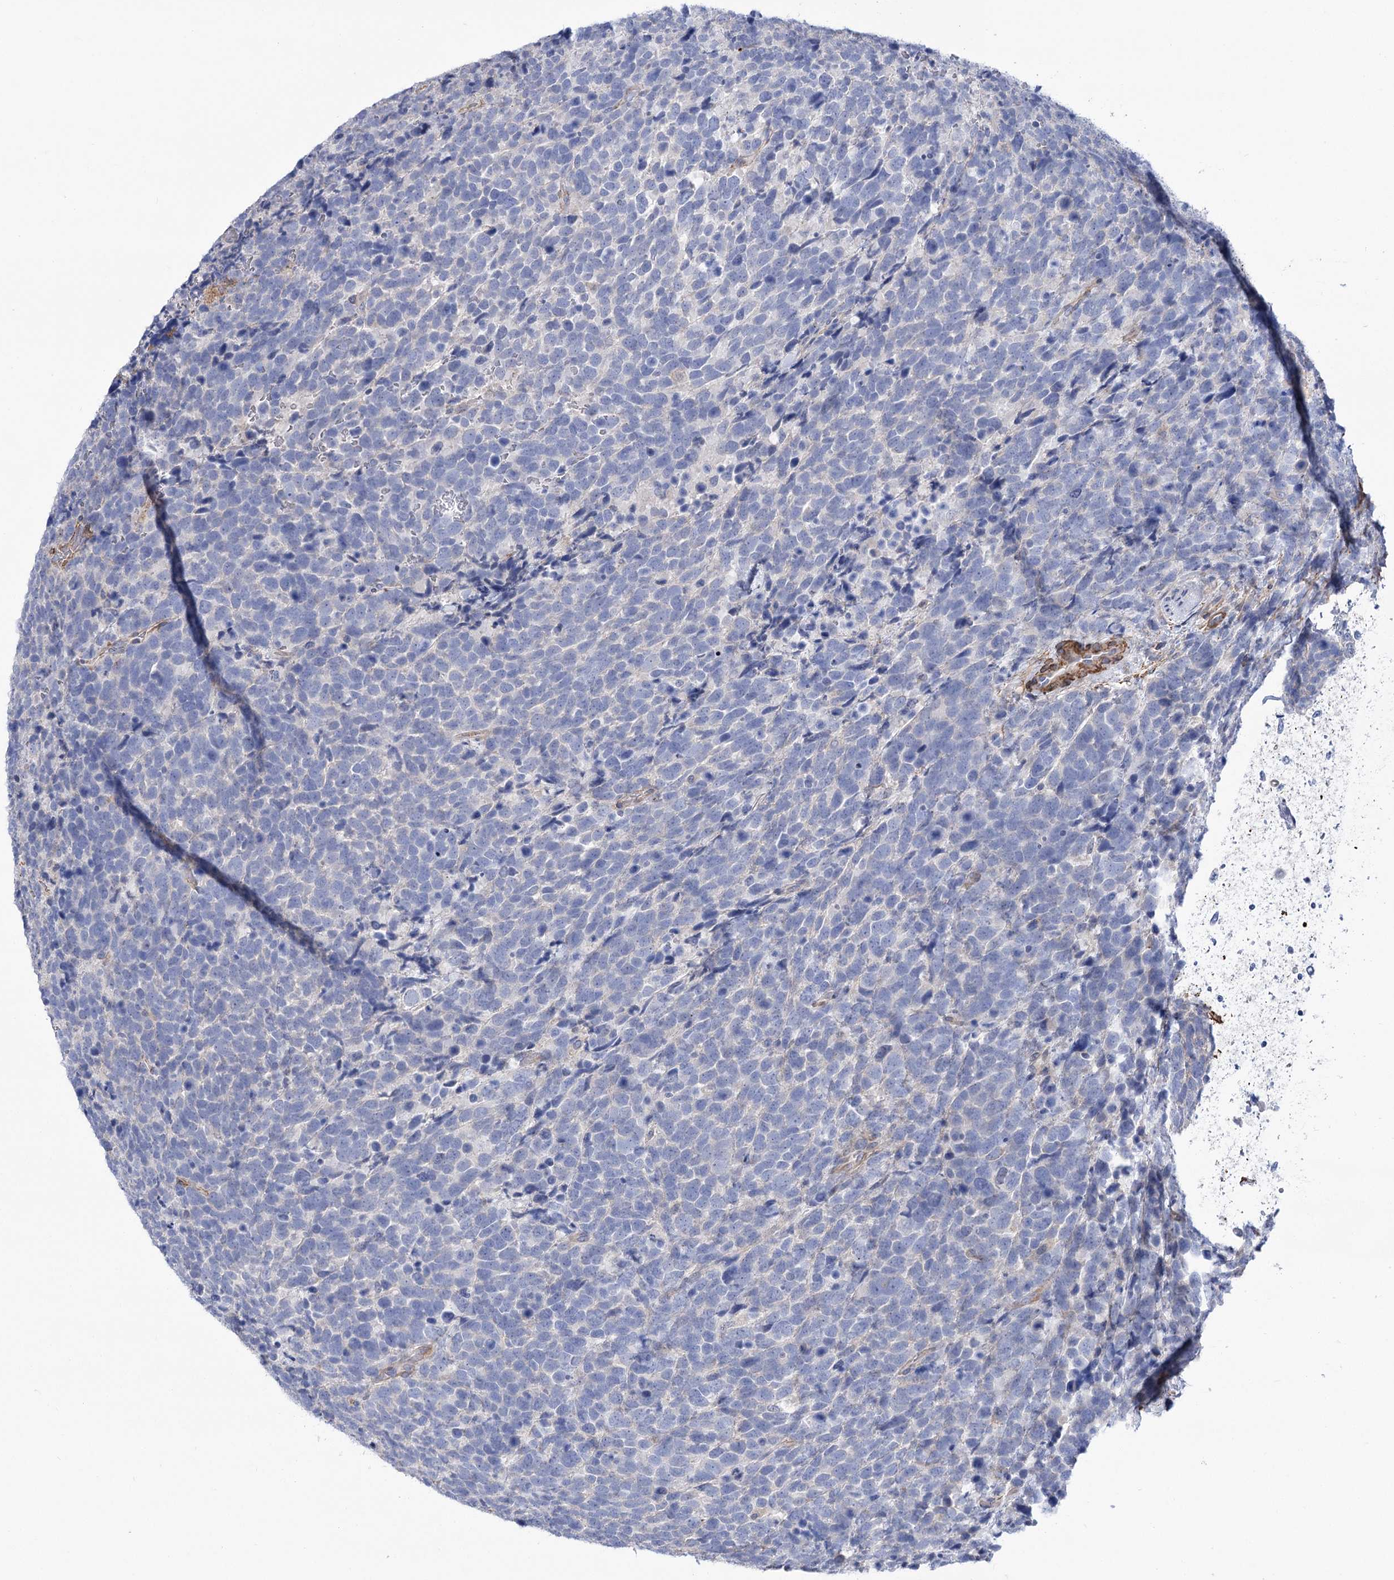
{"staining": {"intensity": "negative", "quantity": "none", "location": "none"}, "tissue": "urothelial cancer", "cell_type": "Tumor cells", "image_type": "cancer", "snomed": [{"axis": "morphology", "description": "Urothelial carcinoma, High grade"}, {"axis": "topography", "description": "Urinary bladder"}], "caption": "Photomicrograph shows no protein staining in tumor cells of high-grade urothelial carcinoma tissue.", "gene": "WASHC3", "patient": {"sex": "female", "age": 82}}